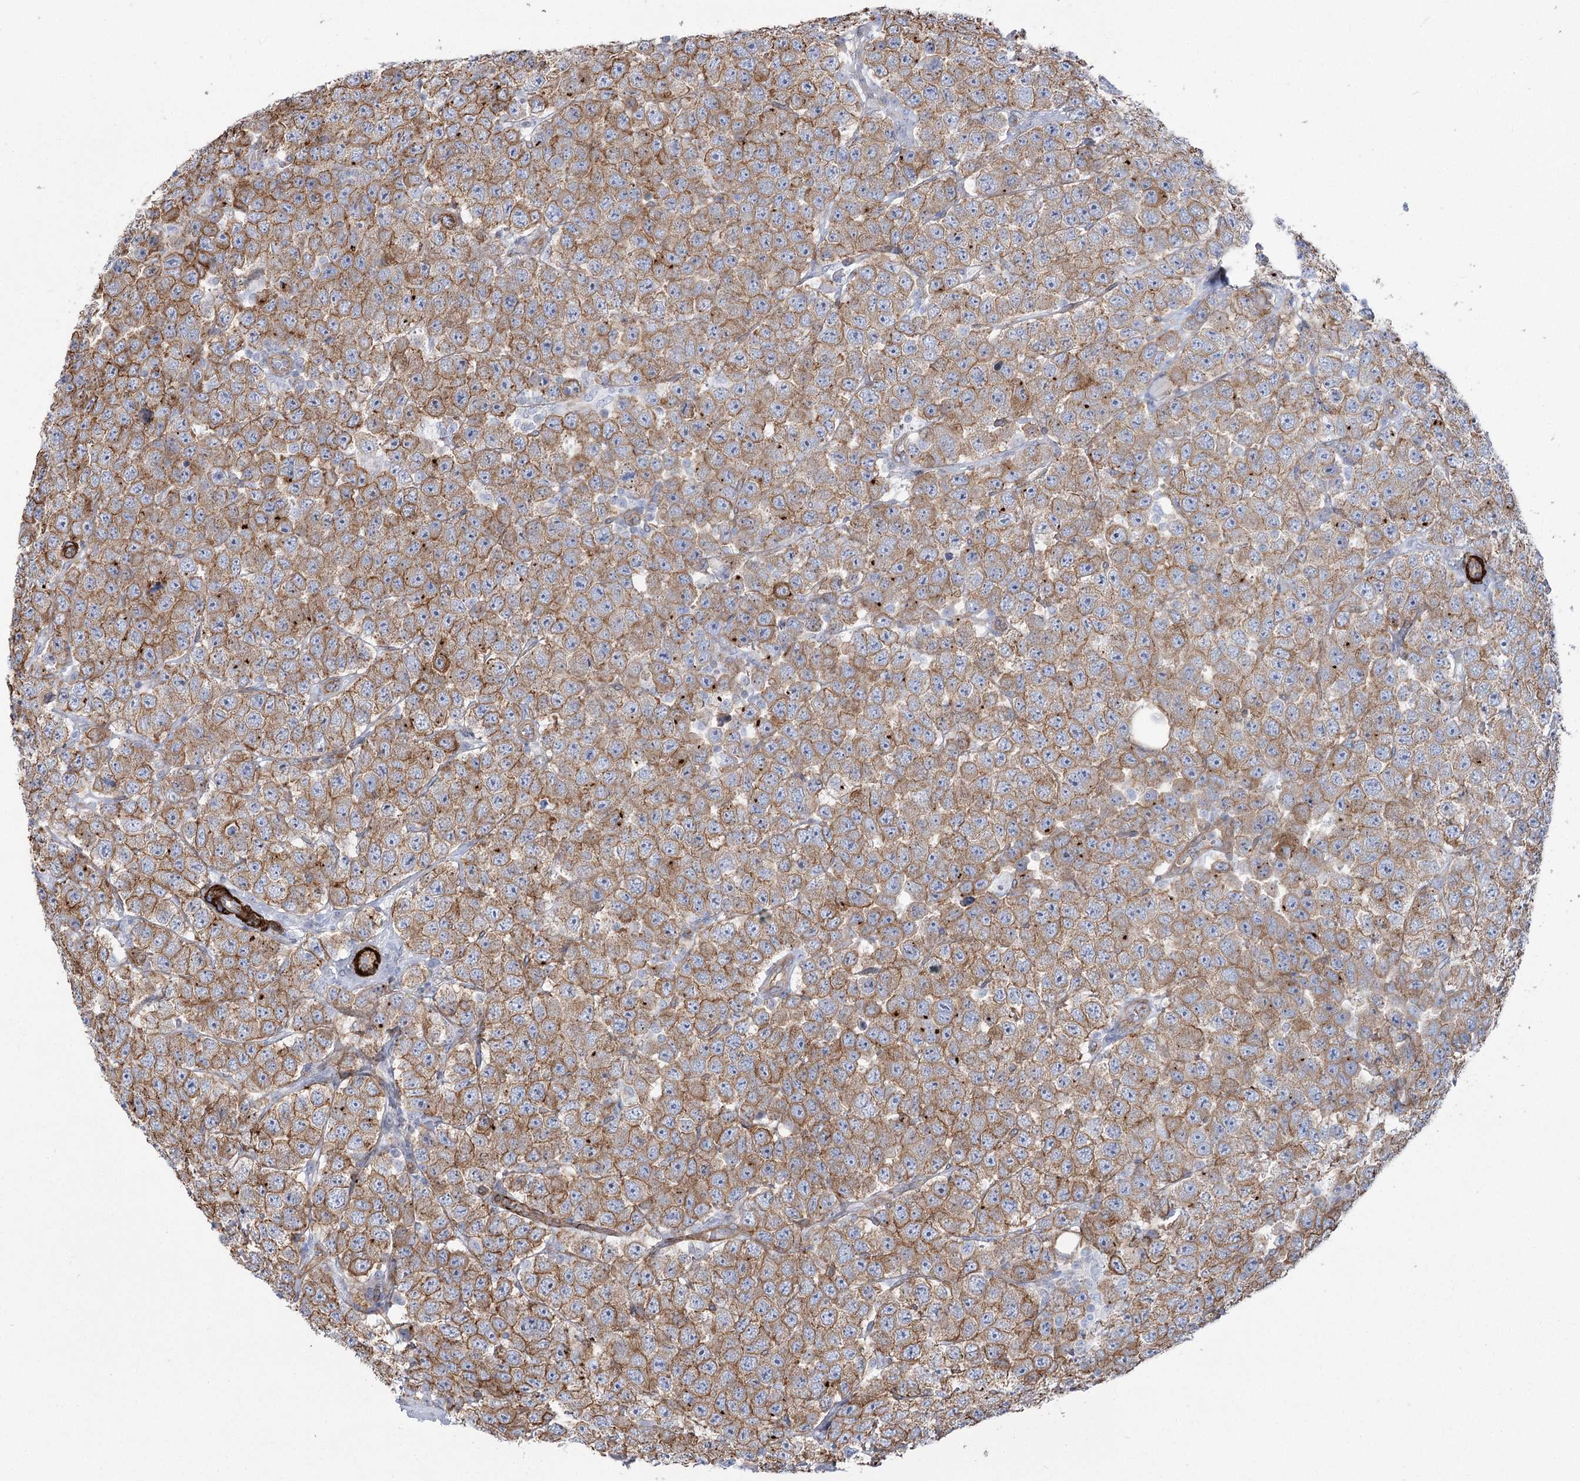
{"staining": {"intensity": "moderate", "quantity": ">75%", "location": "cytoplasmic/membranous"}, "tissue": "testis cancer", "cell_type": "Tumor cells", "image_type": "cancer", "snomed": [{"axis": "morphology", "description": "Seminoma, NOS"}, {"axis": "topography", "description": "Testis"}], "caption": "Seminoma (testis) tissue demonstrates moderate cytoplasmic/membranous staining in approximately >75% of tumor cells The protein of interest is shown in brown color, while the nuclei are stained blue.", "gene": "PLEKHA5", "patient": {"sex": "male", "age": 28}}